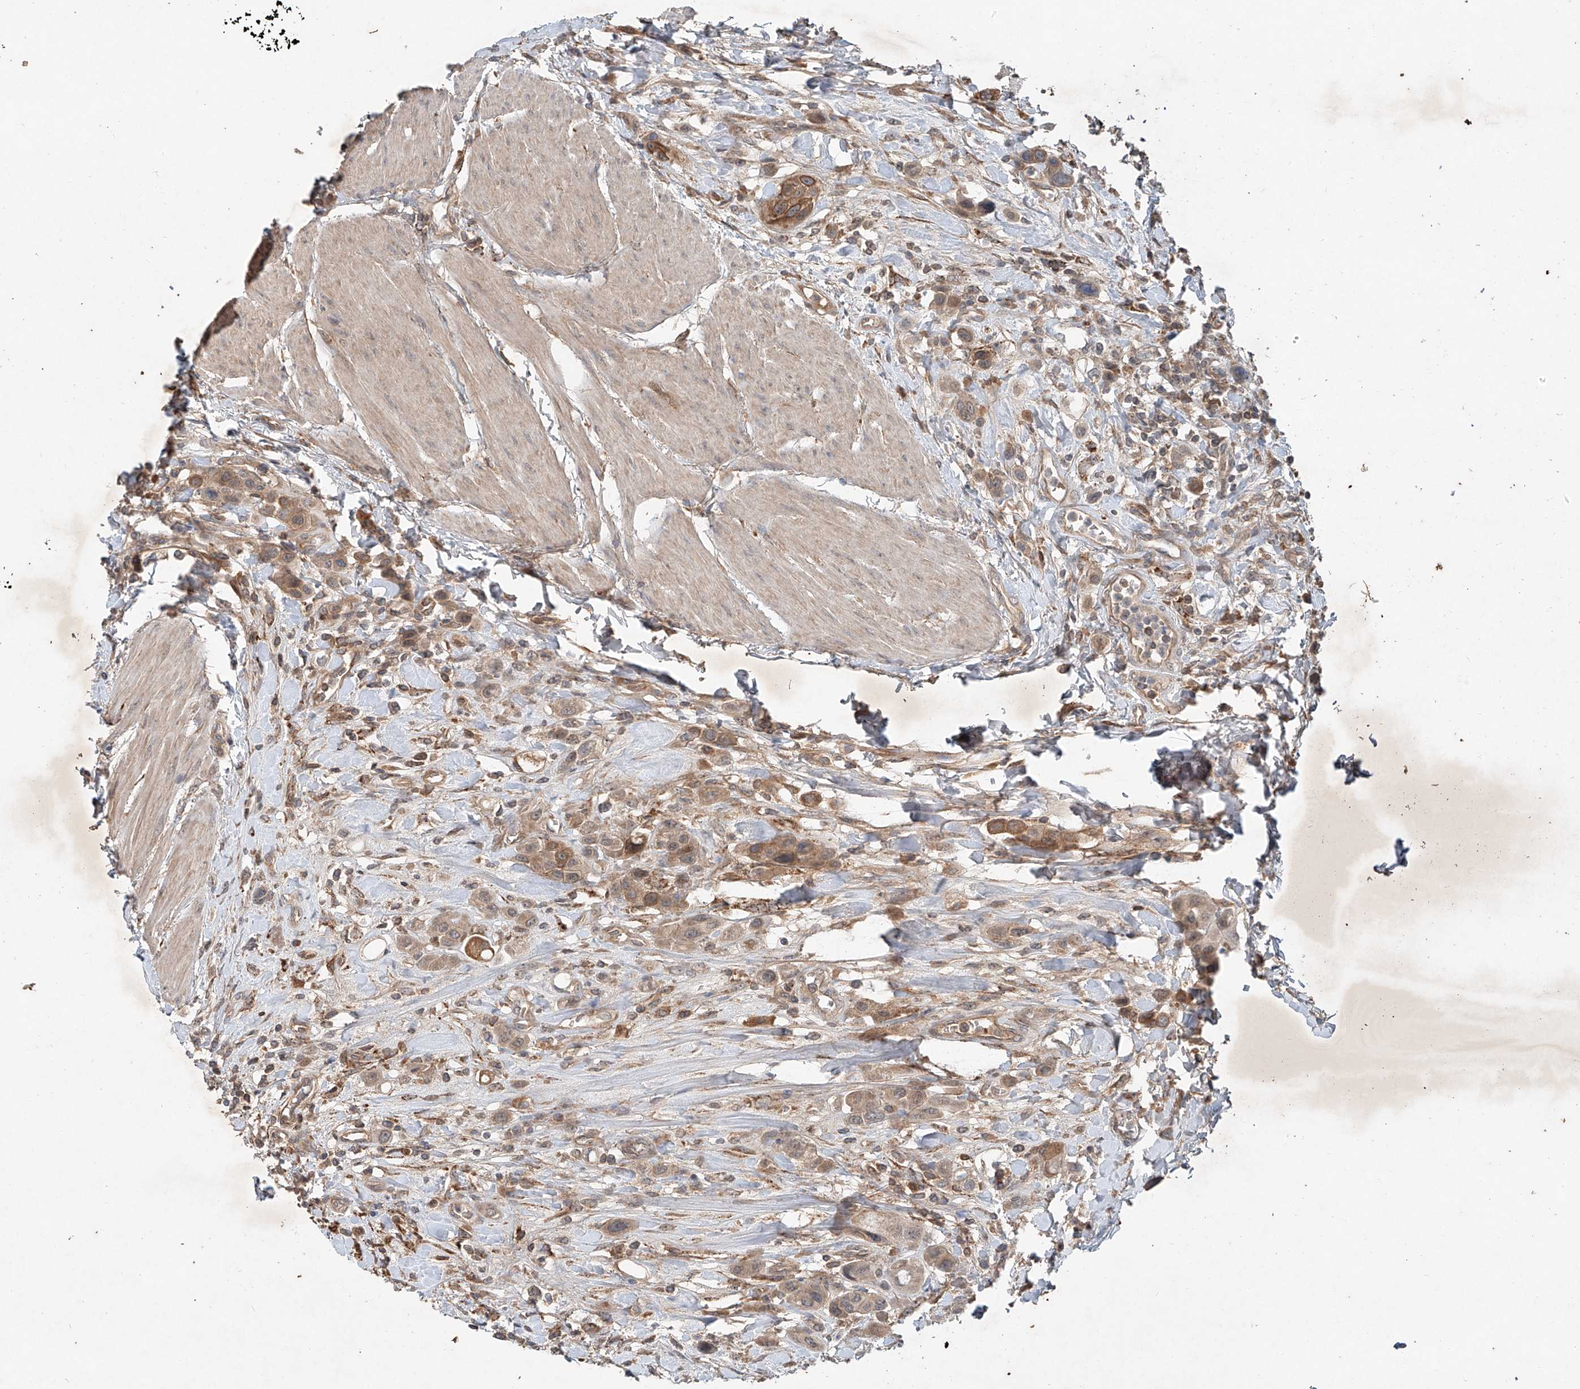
{"staining": {"intensity": "moderate", "quantity": ">75%", "location": "cytoplasmic/membranous"}, "tissue": "urothelial cancer", "cell_type": "Tumor cells", "image_type": "cancer", "snomed": [{"axis": "morphology", "description": "Urothelial carcinoma, High grade"}, {"axis": "topography", "description": "Urinary bladder"}], "caption": "The micrograph exhibits a brown stain indicating the presence of a protein in the cytoplasmic/membranous of tumor cells in urothelial cancer.", "gene": "IER5", "patient": {"sex": "male", "age": 50}}